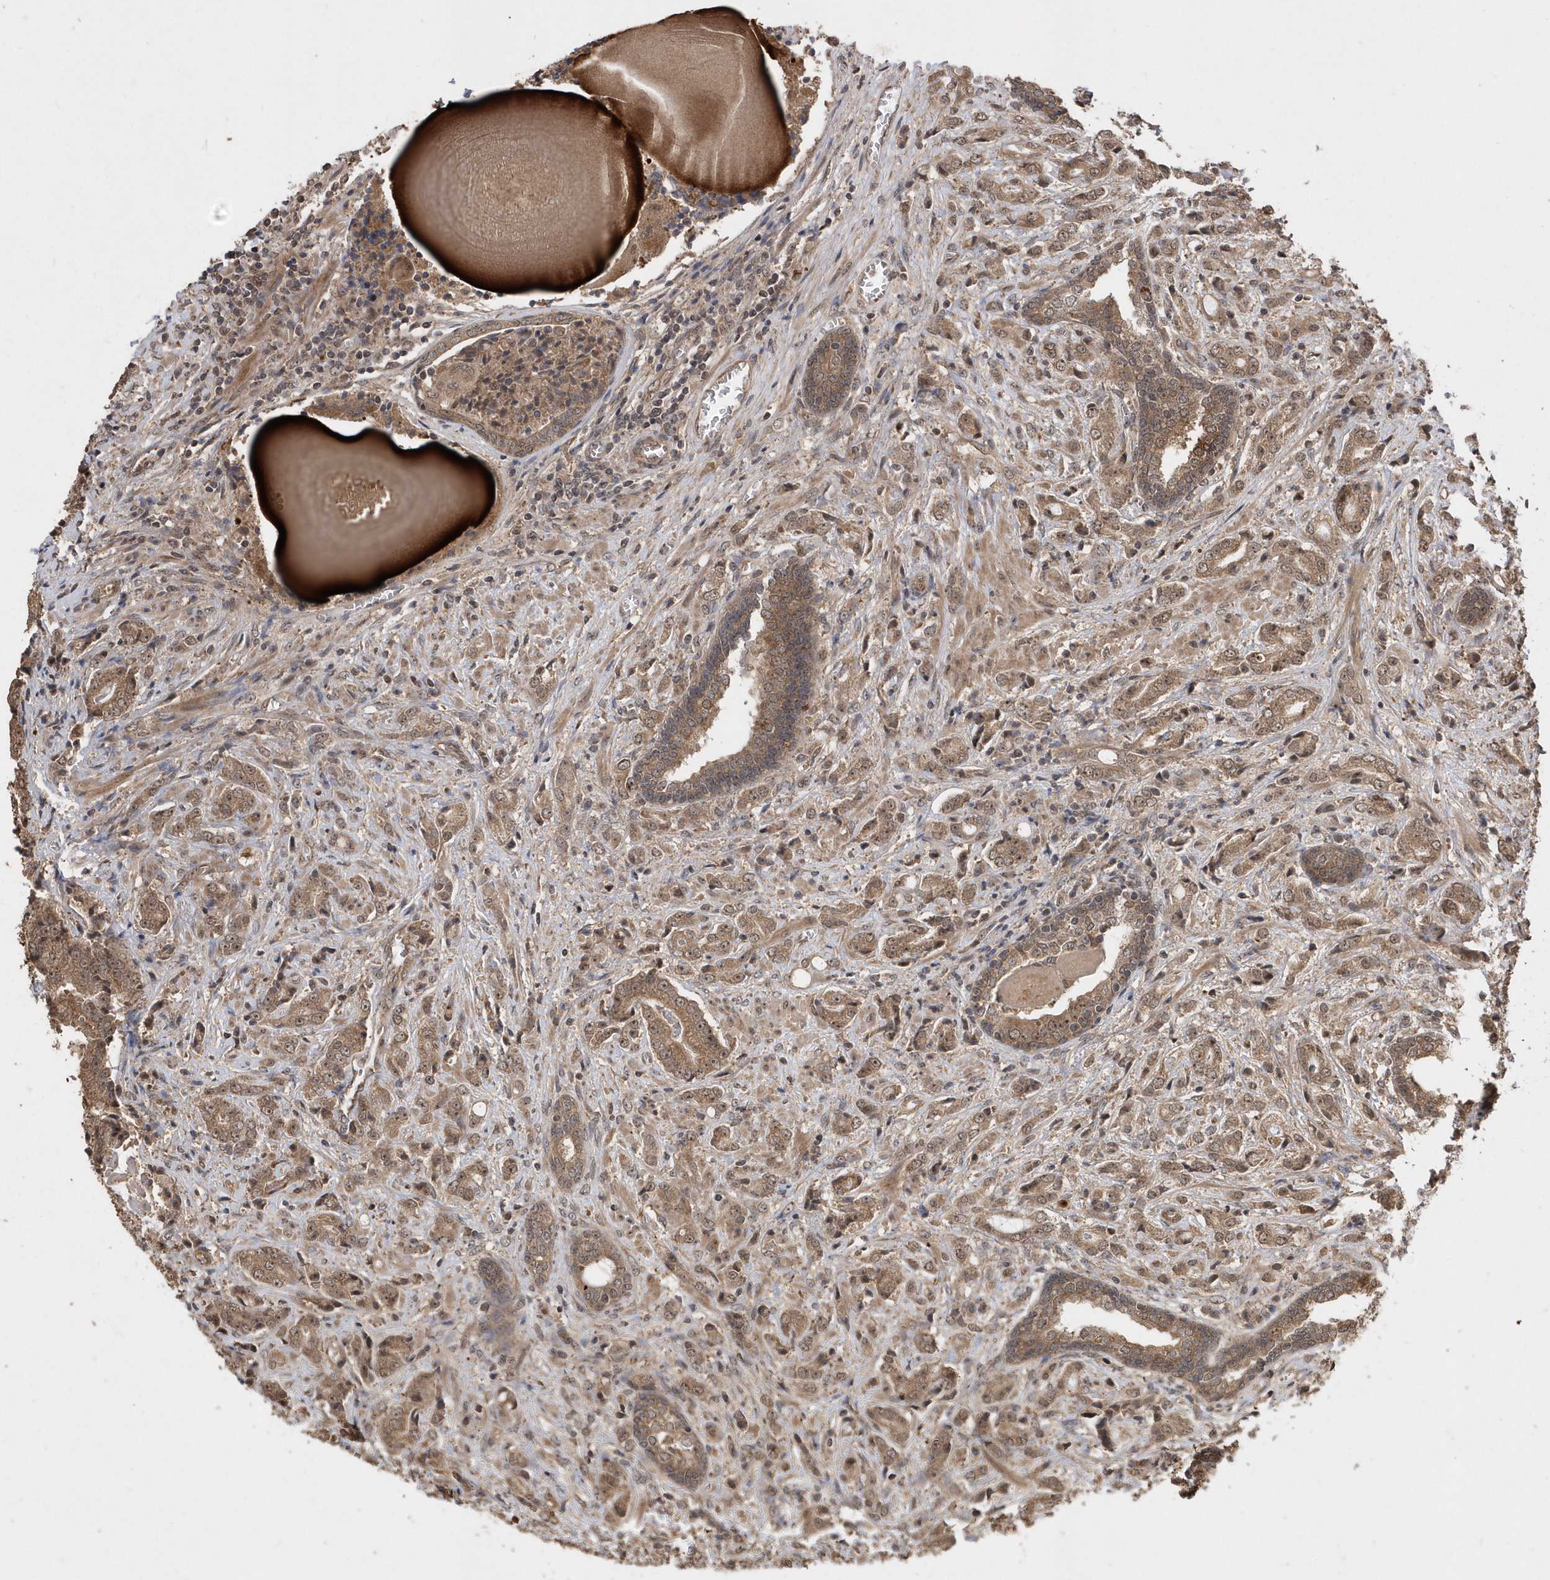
{"staining": {"intensity": "moderate", "quantity": ">75%", "location": "cytoplasmic/membranous"}, "tissue": "prostate cancer", "cell_type": "Tumor cells", "image_type": "cancer", "snomed": [{"axis": "morphology", "description": "Adenocarcinoma, High grade"}, {"axis": "topography", "description": "Prostate"}], "caption": "IHC (DAB (3,3'-diaminobenzidine)) staining of prostate cancer (high-grade adenocarcinoma) exhibits moderate cytoplasmic/membranous protein staining in approximately >75% of tumor cells.", "gene": "WASHC5", "patient": {"sex": "male", "age": 57}}